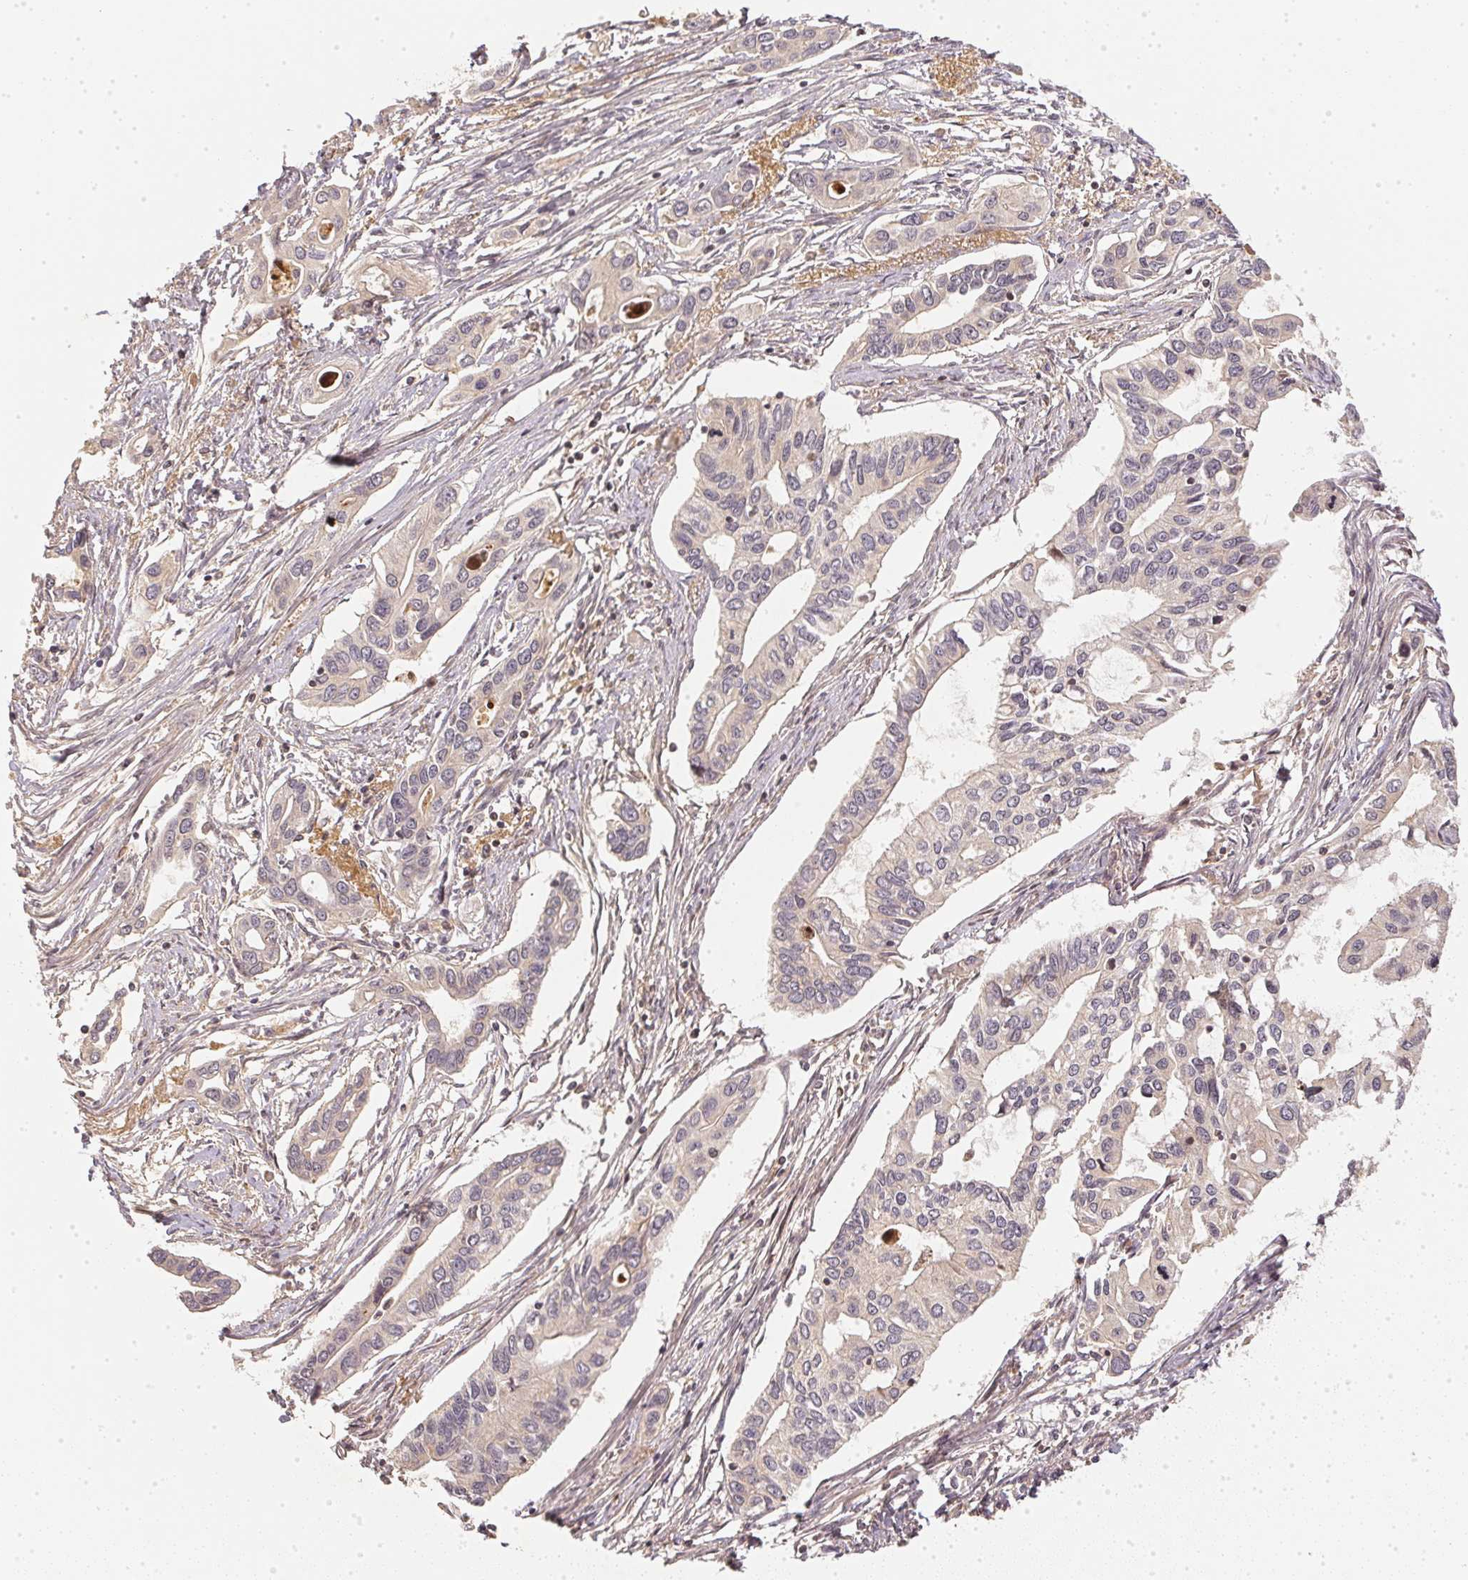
{"staining": {"intensity": "negative", "quantity": "none", "location": "none"}, "tissue": "pancreatic cancer", "cell_type": "Tumor cells", "image_type": "cancer", "snomed": [{"axis": "morphology", "description": "Adenocarcinoma, NOS"}, {"axis": "topography", "description": "Pancreas"}], "caption": "Protein analysis of adenocarcinoma (pancreatic) reveals no significant positivity in tumor cells. (Immunohistochemistry, brightfield microscopy, high magnification).", "gene": "SERPINE1", "patient": {"sex": "male", "age": 60}}